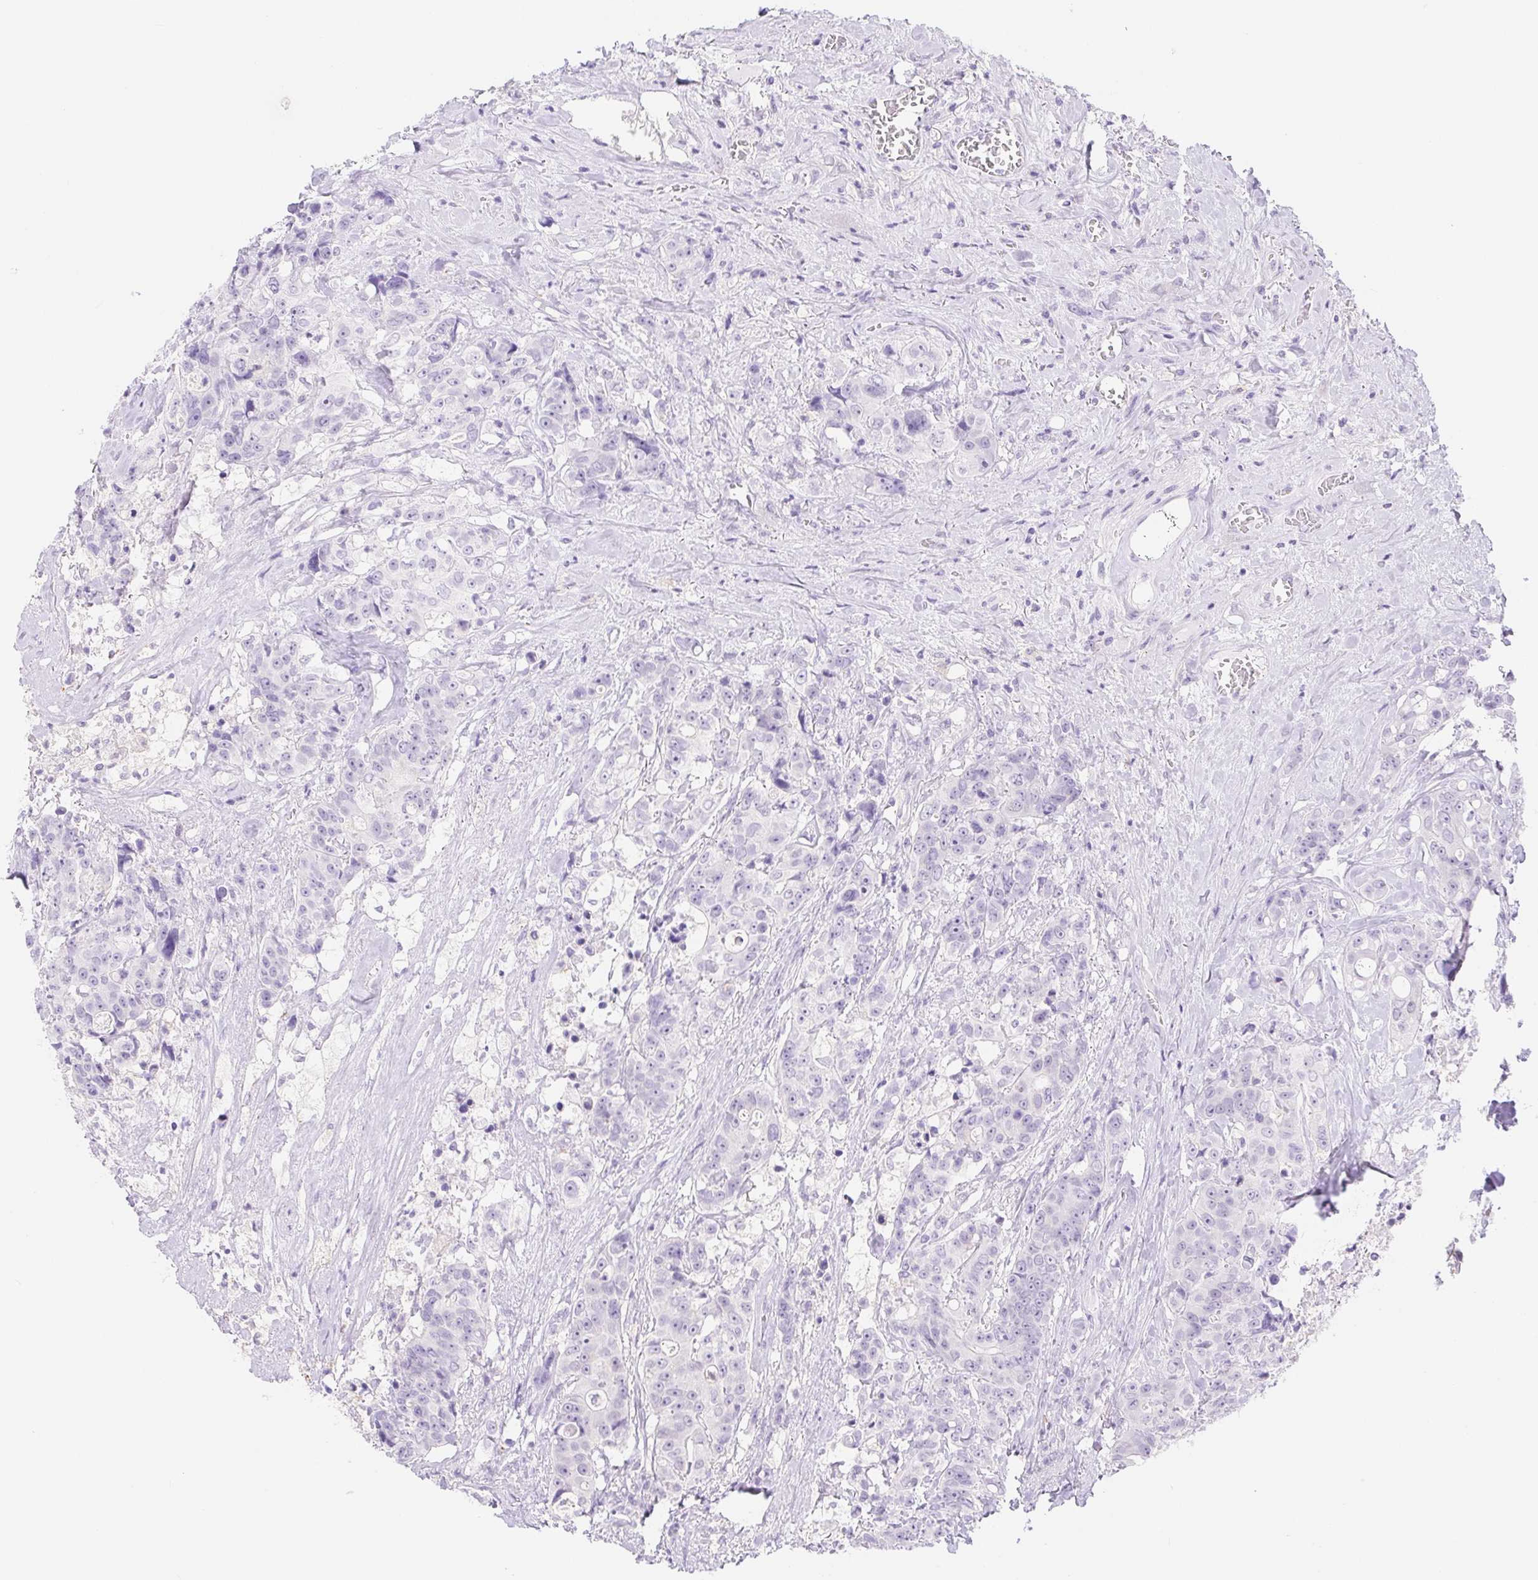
{"staining": {"intensity": "negative", "quantity": "none", "location": "none"}, "tissue": "colorectal cancer", "cell_type": "Tumor cells", "image_type": "cancer", "snomed": [{"axis": "morphology", "description": "Adenocarcinoma, NOS"}, {"axis": "topography", "description": "Rectum"}], "caption": "DAB immunohistochemical staining of colorectal cancer (adenocarcinoma) reveals no significant staining in tumor cells.", "gene": "DYNC2LI1", "patient": {"sex": "female", "age": 62}}